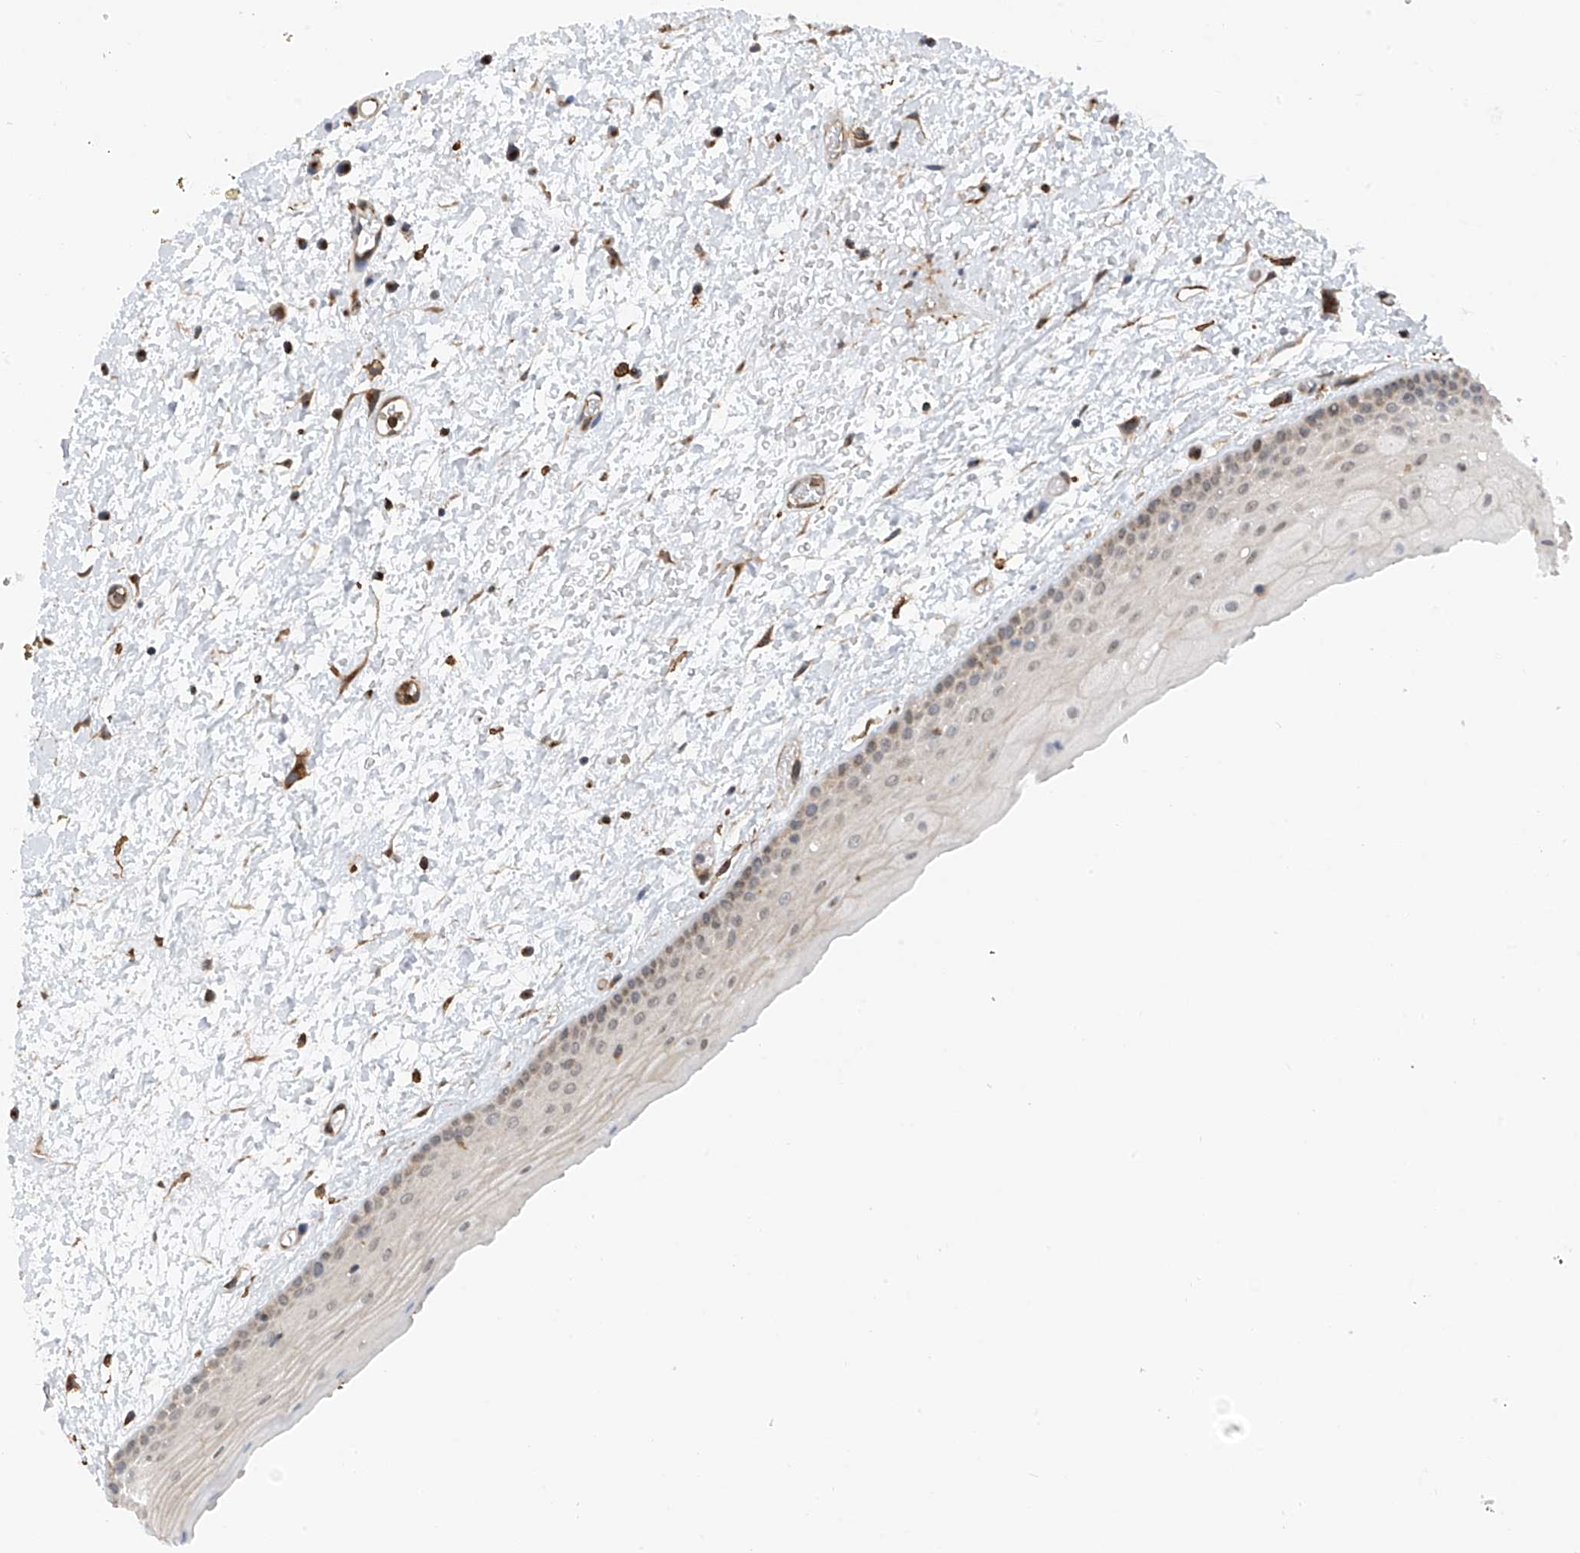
{"staining": {"intensity": "weak", "quantity": "<25%", "location": "cytoplasmic/membranous,nuclear"}, "tissue": "oral mucosa", "cell_type": "Squamous epithelial cells", "image_type": "normal", "snomed": [{"axis": "morphology", "description": "Normal tissue, NOS"}, {"axis": "topography", "description": "Oral tissue"}], "caption": "DAB (3,3'-diaminobenzidine) immunohistochemical staining of benign human oral mucosa exhibits no significant staining in squamous epithelial cells. Brightfield microscopy of immunohistochemistry (IHC) stained with DAB (brown) and hematoxylin (blue), captured at high magnification.", "gene": "ZNF189", "patient": {"sex": "female", "age": 76}}